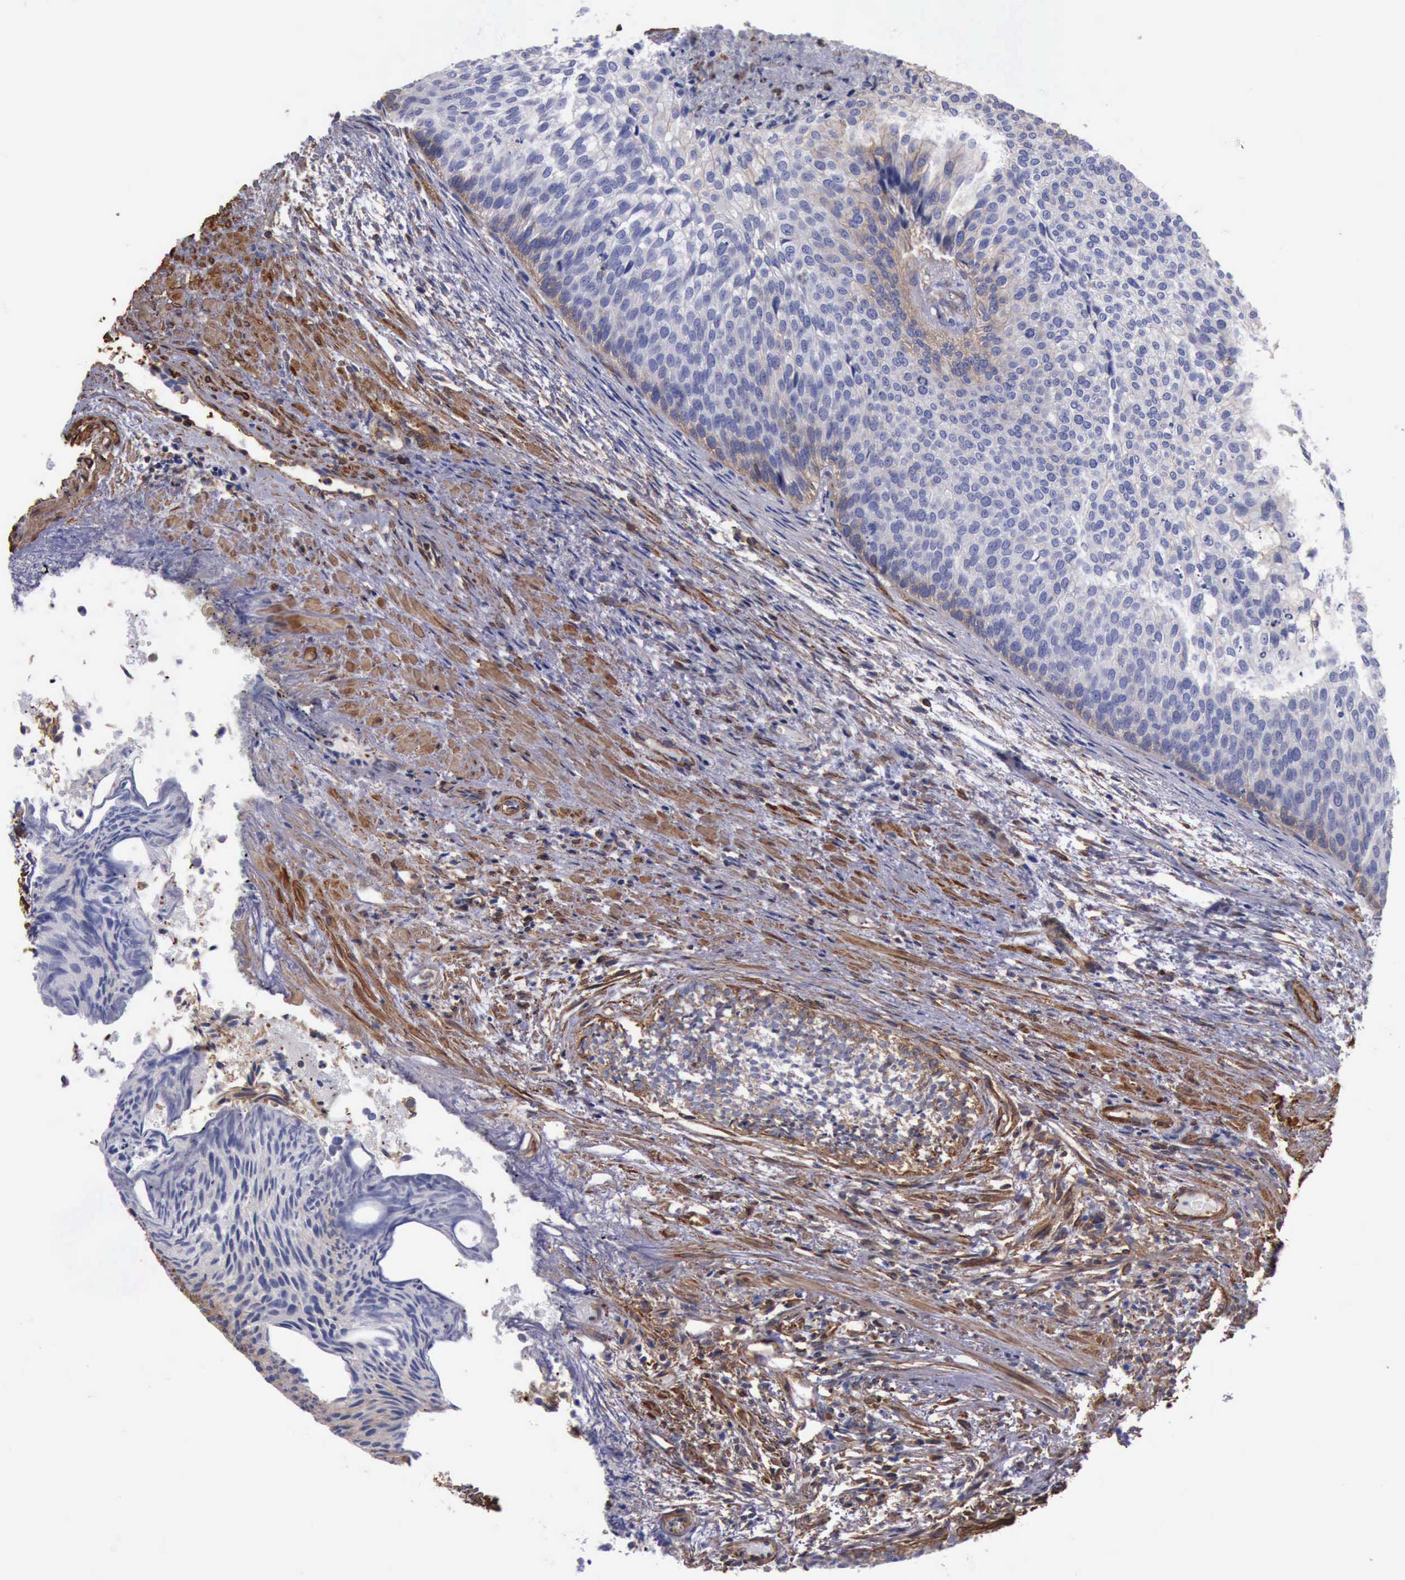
{"staining": {"intensity": "weak", "quantity": ">75%", "location": "cytoplasmic/membranous"}, "tissue": "urothelial cancer", "cell_type": "Tumor cells", "image_type": "cancer", "snomed": [{"axis": "morphology", "description": "Urothelial carcinoma, Low grade"}, {"axis": "topography", "description": "Urinary bladder"}], "caption": "An IHC histopathology image of neoplastic tissue is shown. Protein staining in brown labels weak cytoplasmic/membranous positivity in urothelial cancer within tumor cells.", "gene": "FLNA", "patient": {"sex": "male", "age": 84}}